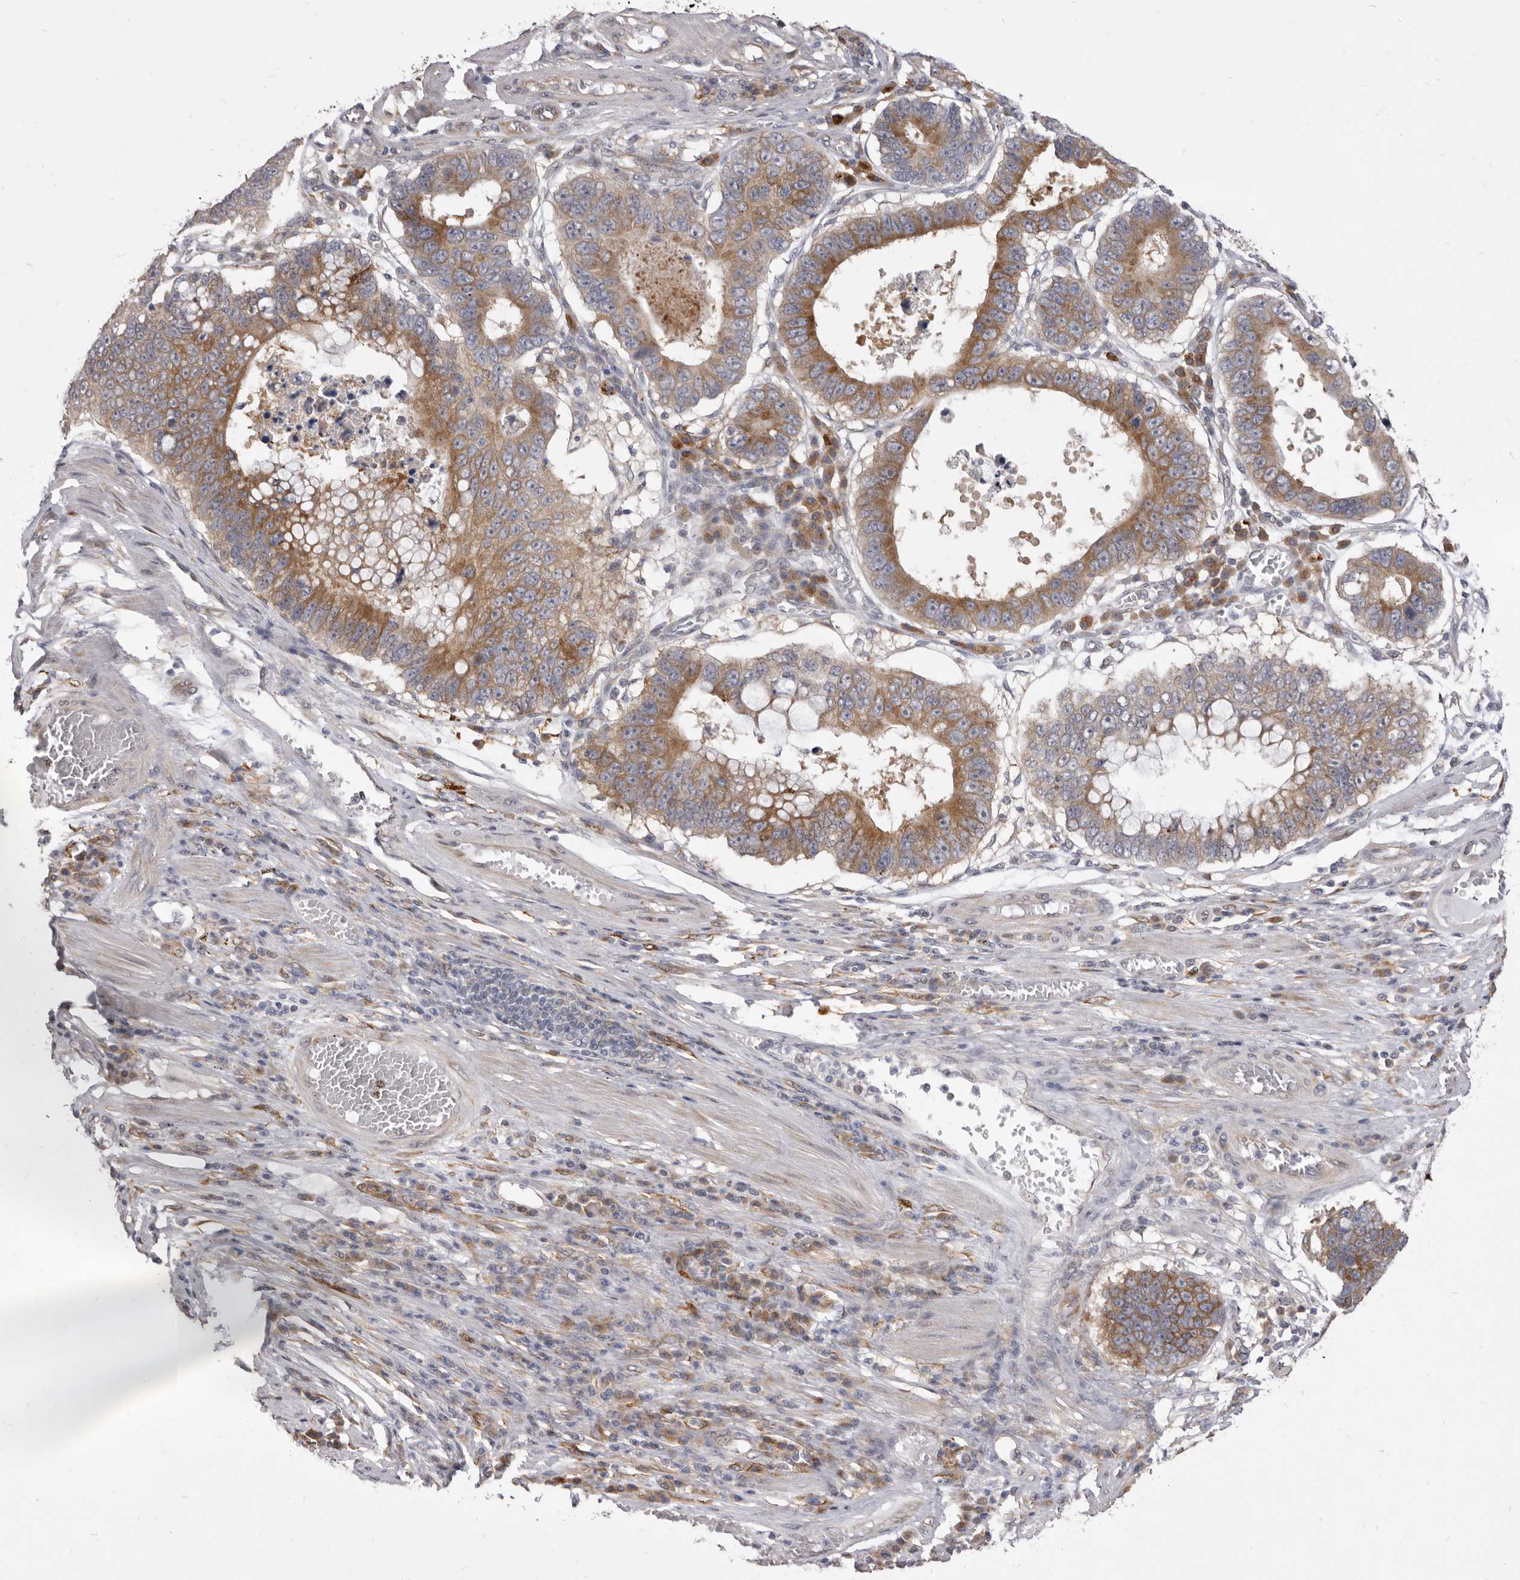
{"staining": {"intensity": "moderate", "quantity": "25%-75%", "location": "cytoplasmic/membranous"}, "tissue": "stomach cancer", "cell_type": "Tumor cells", "image_type": "cancer", "snomed": [{"axis": "morphology", "description": "Adenocarcinoma, NOS"}, {"axis": "topography", "description": "Stomach"}], "caption": "Stomach cancer stained with a protein marker reveals moderate staining in tumor cells.", "gene": "VPS45", "patient": {"sex": "male", "age": 59}}